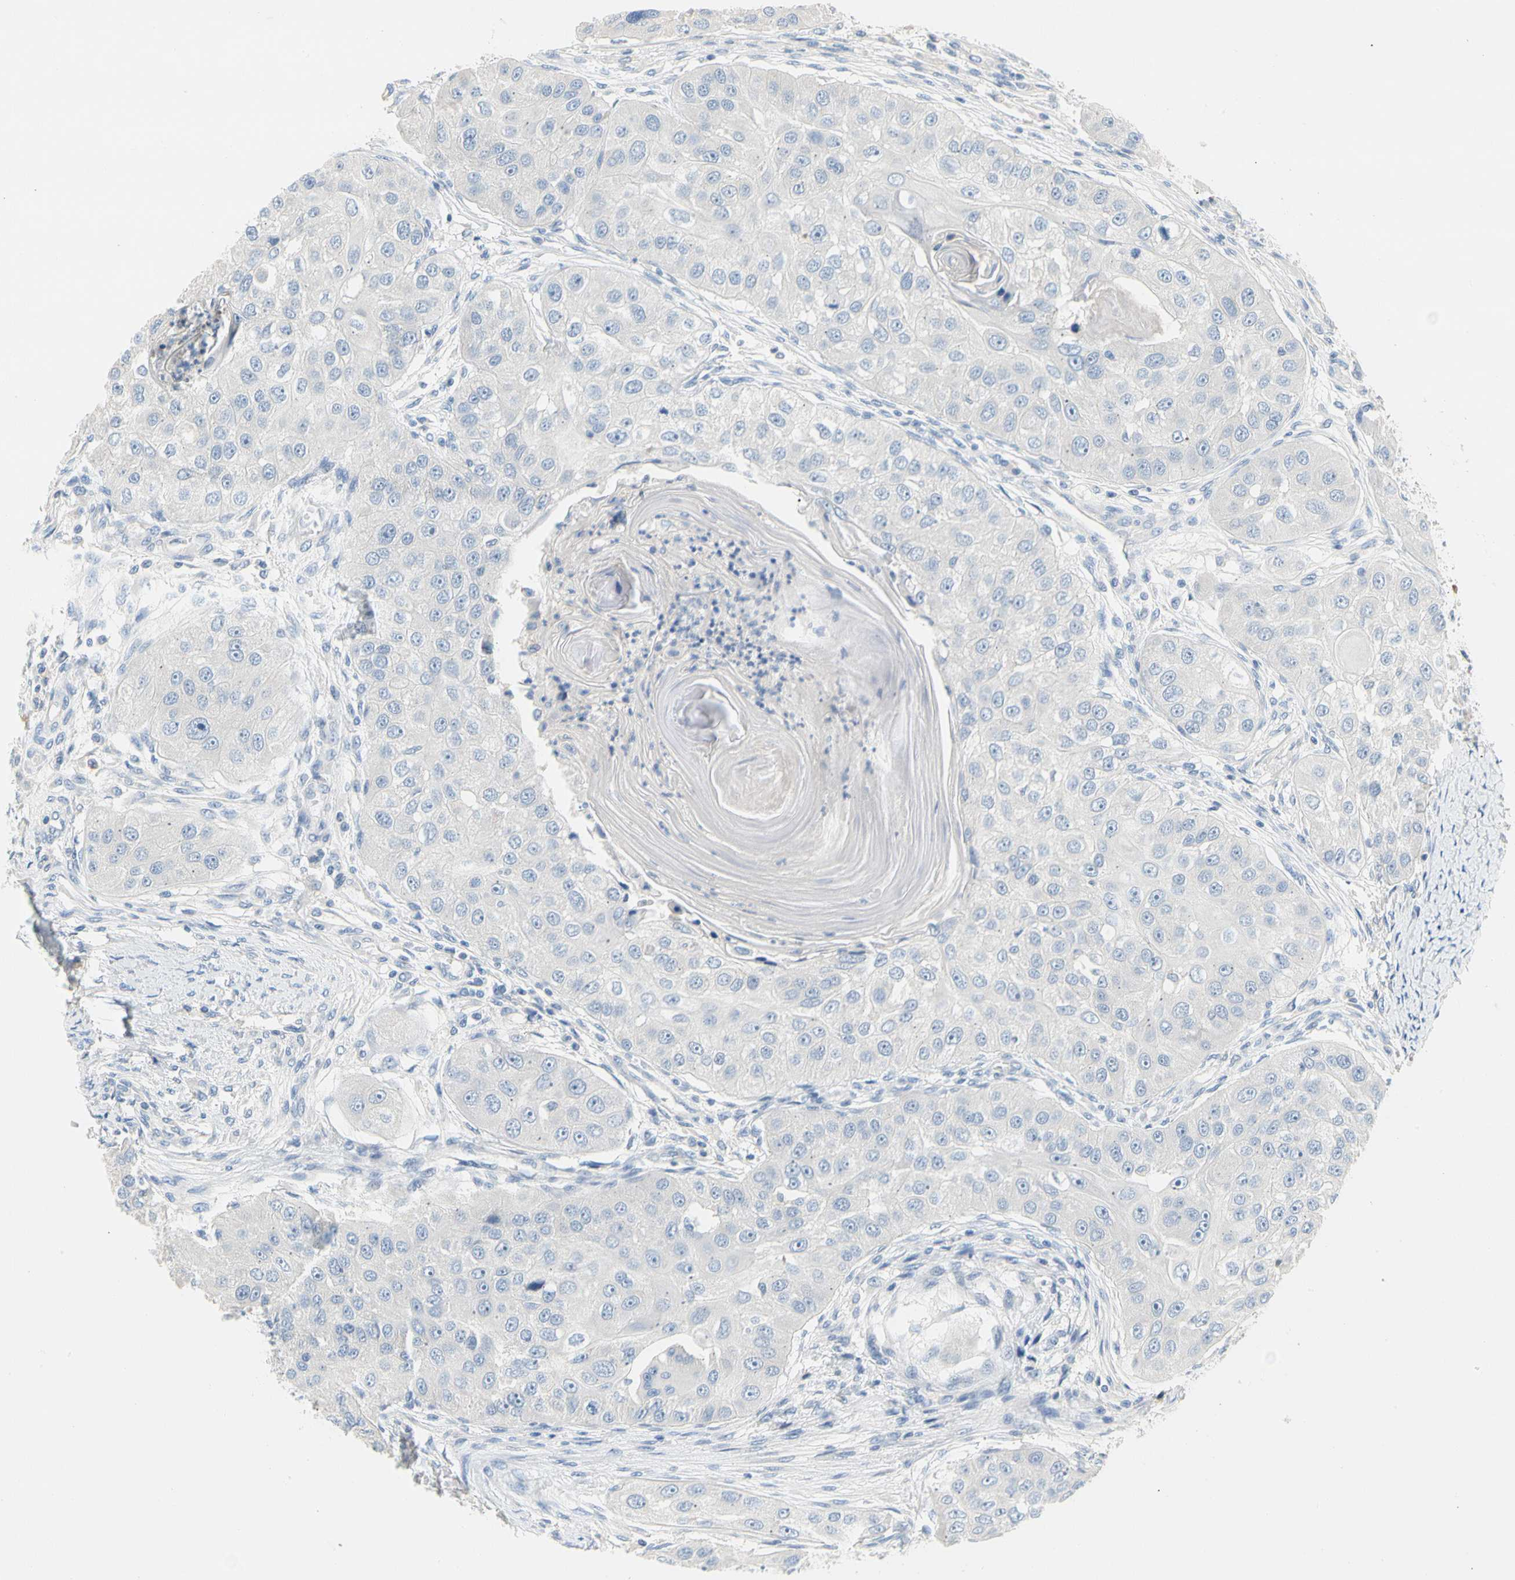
{"staining": {"intensity": "negative", "quantity": "none", "location": "none"}, "tissue": "head and neck cancer", "cell_type": "Tumor cells", "image_type": "cancer", "snomed": [{"axis": "morphology", "description": "Normal tissue, NOS"}, {"axis": "morphology", "description": "Squamous cell carcinoma, NOS"}, {"axis": "topography", "description": "Skeletal muscle"}, {"axis": "topography", "description": "Head-Neck"}], "caption": "Immunohistochemistry of human head and neck cancer (squamous cell carcinoma) exhibits no positivity in tumor cells.", "gene": "CCM2L", "patient": {"sex": "male", "age": 51}}